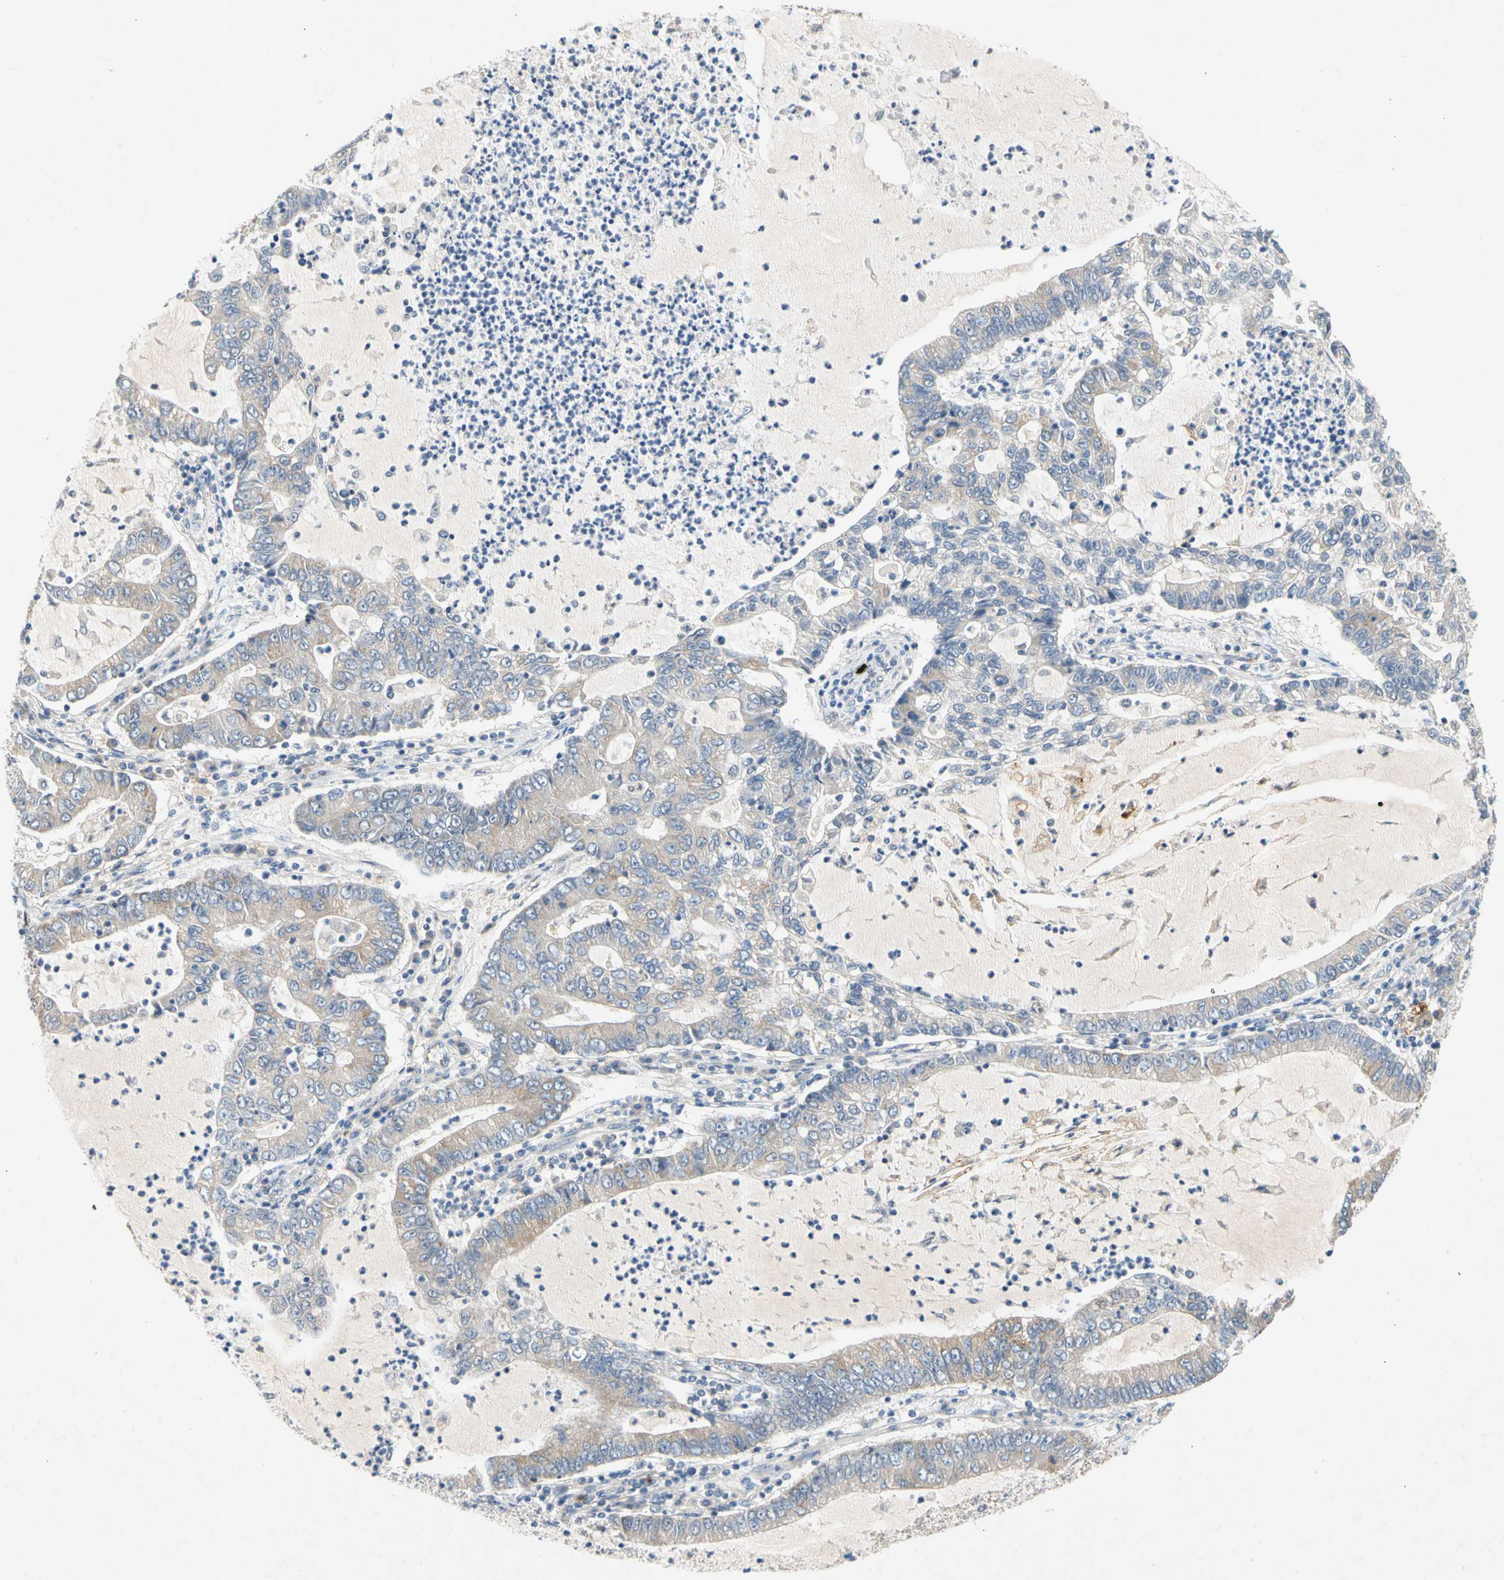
{"staining": {"intensity": "weak", "quantity": "<25%", "location": "cytoplasmic/membranous"}, "tissue": "lung cancer", "cell_type": "Tumor cells", "image_type": "cancer", "snomed": [{"axis": "morphology", "description": "Adenocarcinoma, NOS"}, {"axis": "topography", "description": "Lung"}], "caption": "Tumor cells show no significant expression in lung adenocarcinoma.", "gene": "GASK1B", "patient": {"sex": "female", "age": 51}}